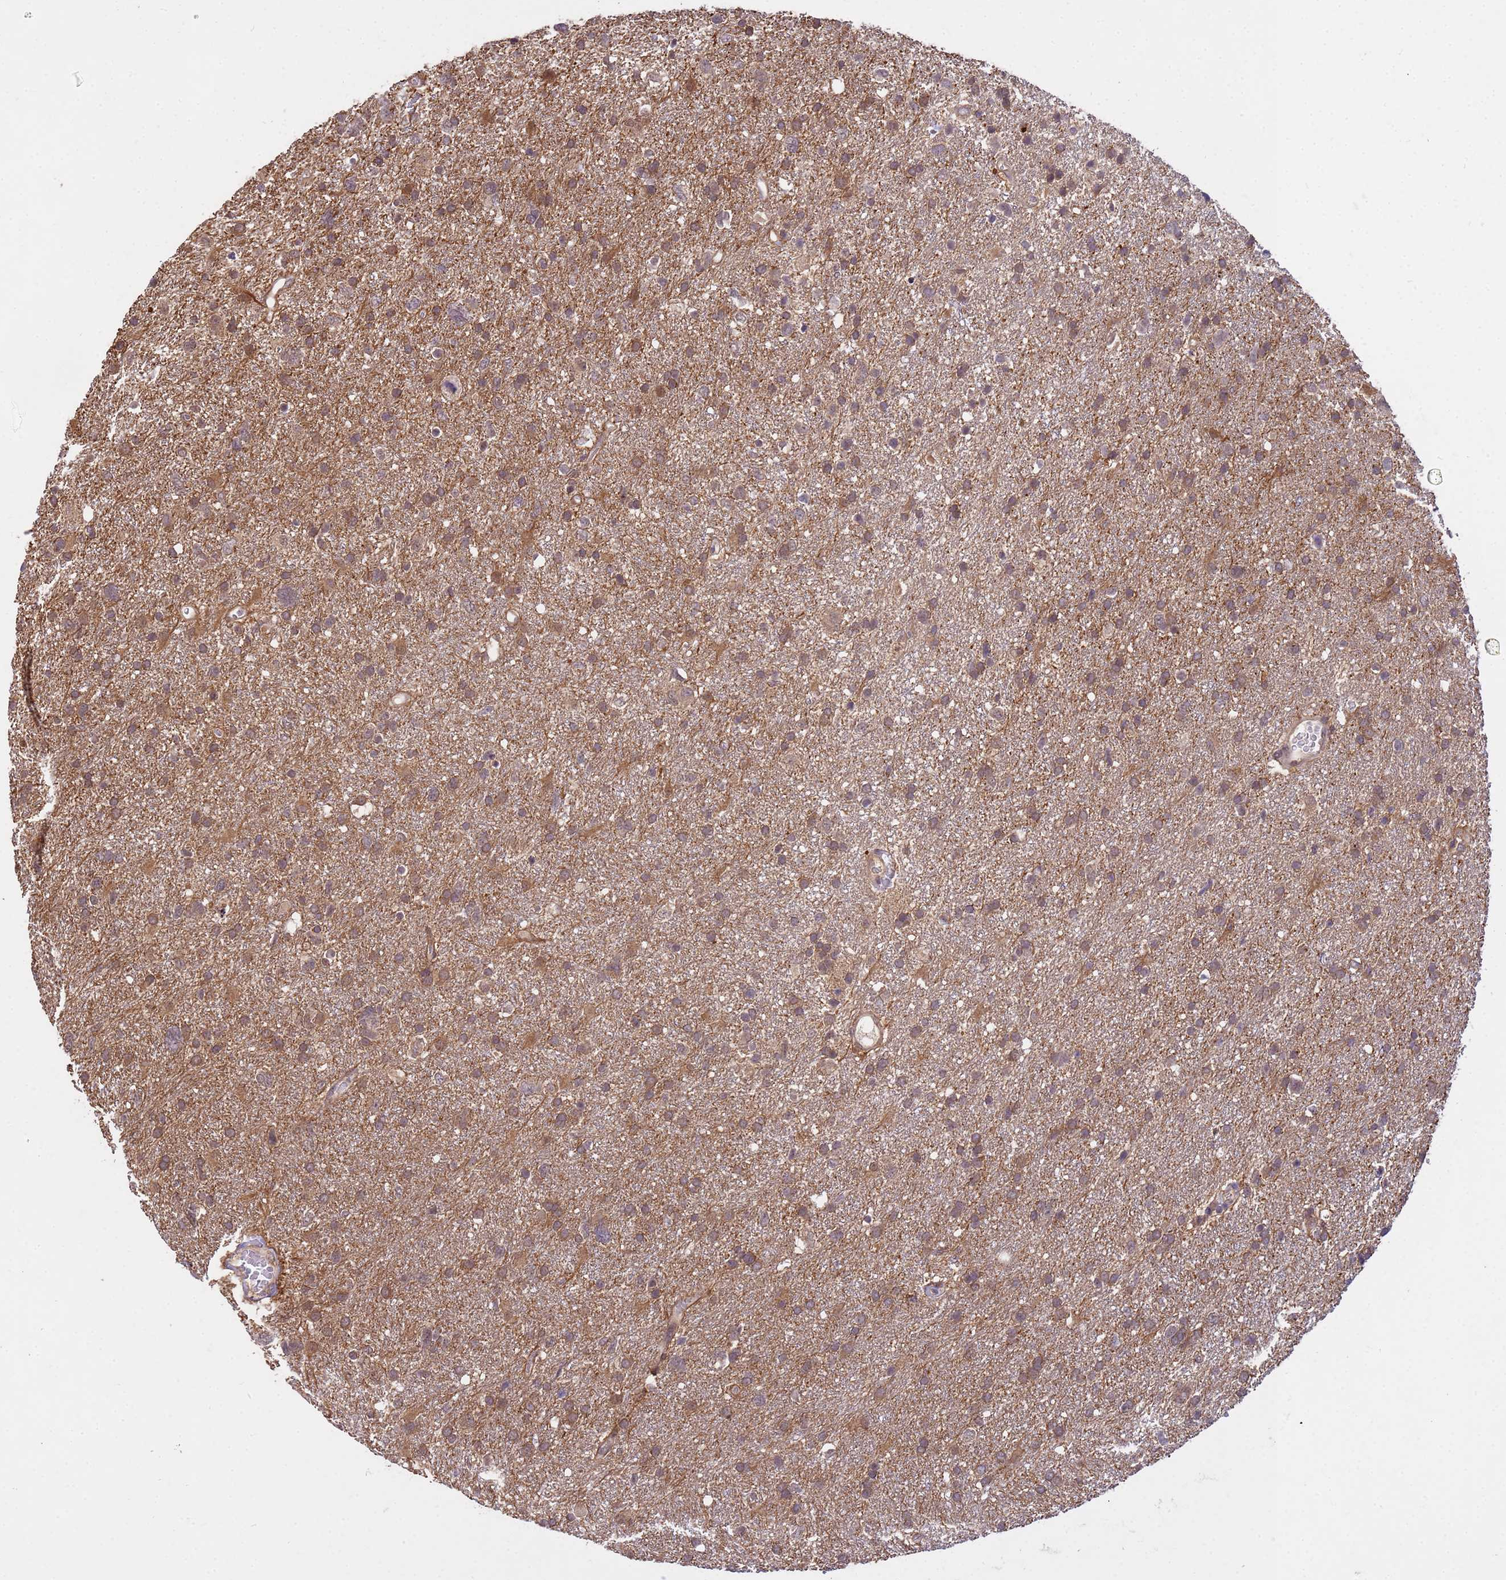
{"staining": {"intensity": "moderate", "quantity": ">75%", "location": "cytoplasmic/membranous"}, "tissue": "glioma", "cell_type": "Tumor cells", "image_type": "cancer", "snomed": [{"axis": "morphology", "description": "Glioma, malignant, High grade"}, {"axis": "topography", "description": "Brain"}], "caption": "Malignant glioma (high-grade) stained for a protein exhibits moderate cytoplasmic/membranous positivity in tumor cells. (brown staining indicates protein expression, while blue staining denotes nuclei).", "gene": "NPEPPS", "patient": {"sex": "male", "age": 61}}